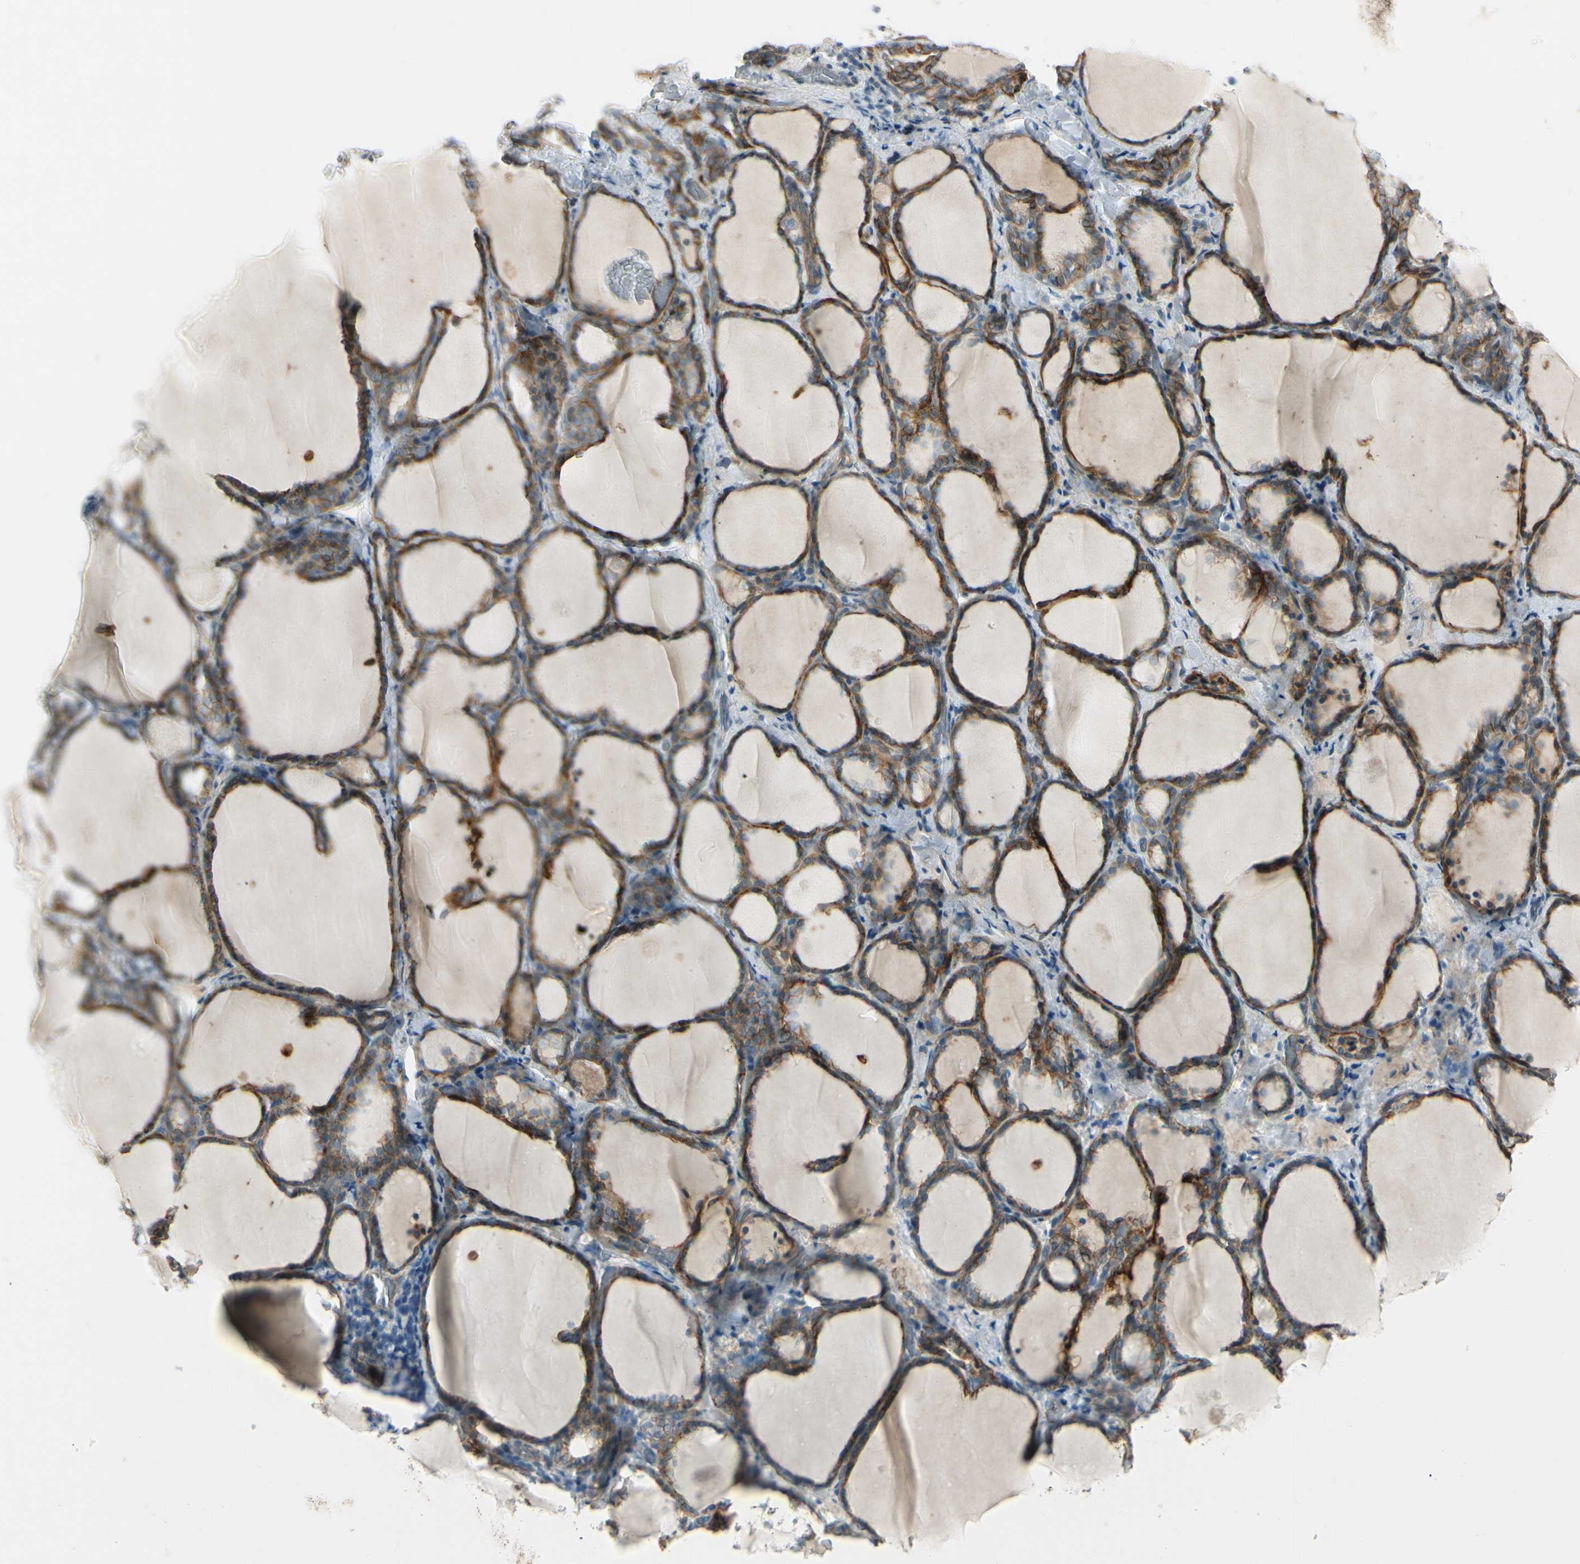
{"staining": {"intensity": "moderate", "quantity": ">75%", "location": "cytoplasmic/membranous"}, "tissue": "thyroid gland", "cell_type": "Glandular cells", "image_type": "normal", "snomed": [{"axis": "morphology", "description": "Normal tissue, NOS"}, {"axis": "morphology", "description": "Papillary adenocarcinoma, NOS"}, {"axis": "topography", "description": "Thyroid gland"}], "caption": "Immunohistochemical staining of unremarkable human thyroid gland displays medium levels of moderate cytoplasmic/membranous positivity in about >75% of glandular cells.", "gene": "ITGA3", "patient": {"sex": "female", "age": 30}}